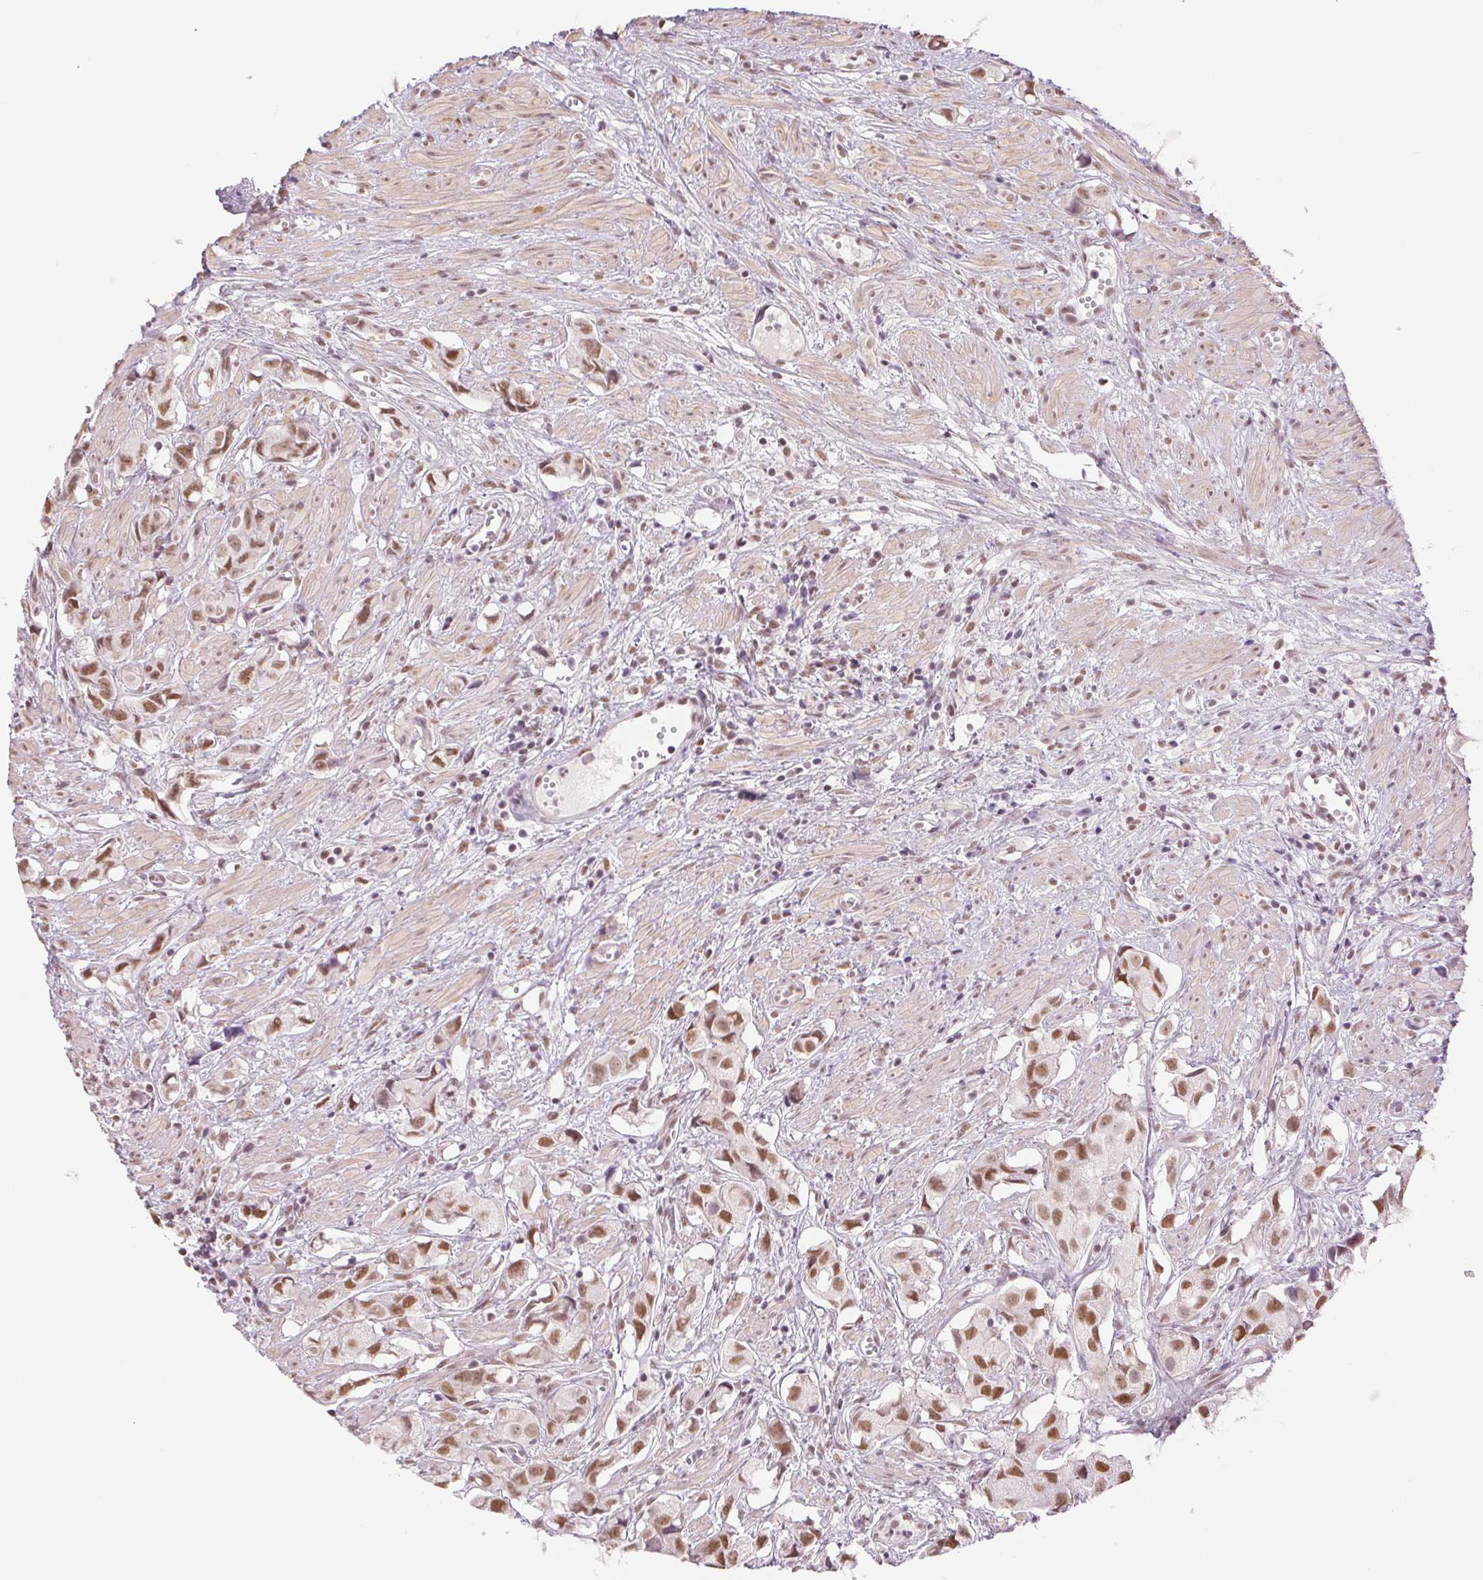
{"staining": {"intensity": "moderate", "quantity": ">75%", "location": "nuclear"}, "tissue": "prostate cancer", "cell_type": "Tumor cells", "image_type": "cancer", "snomed": [{"axis": "morphology", "description": "Adenocarcinoma, High grade"}, {"axis": "topography", "description": "Prostate"}], "caption": "Immunohistochemistry (IHC) (DAB) staining of high-grade adenocarcinoma (prostate) reveals moderate nuclear protein positivity in about >75% of tumor cells.", "gene": "RPRD1B", "patient": {"sex": "male", "age": 58}}